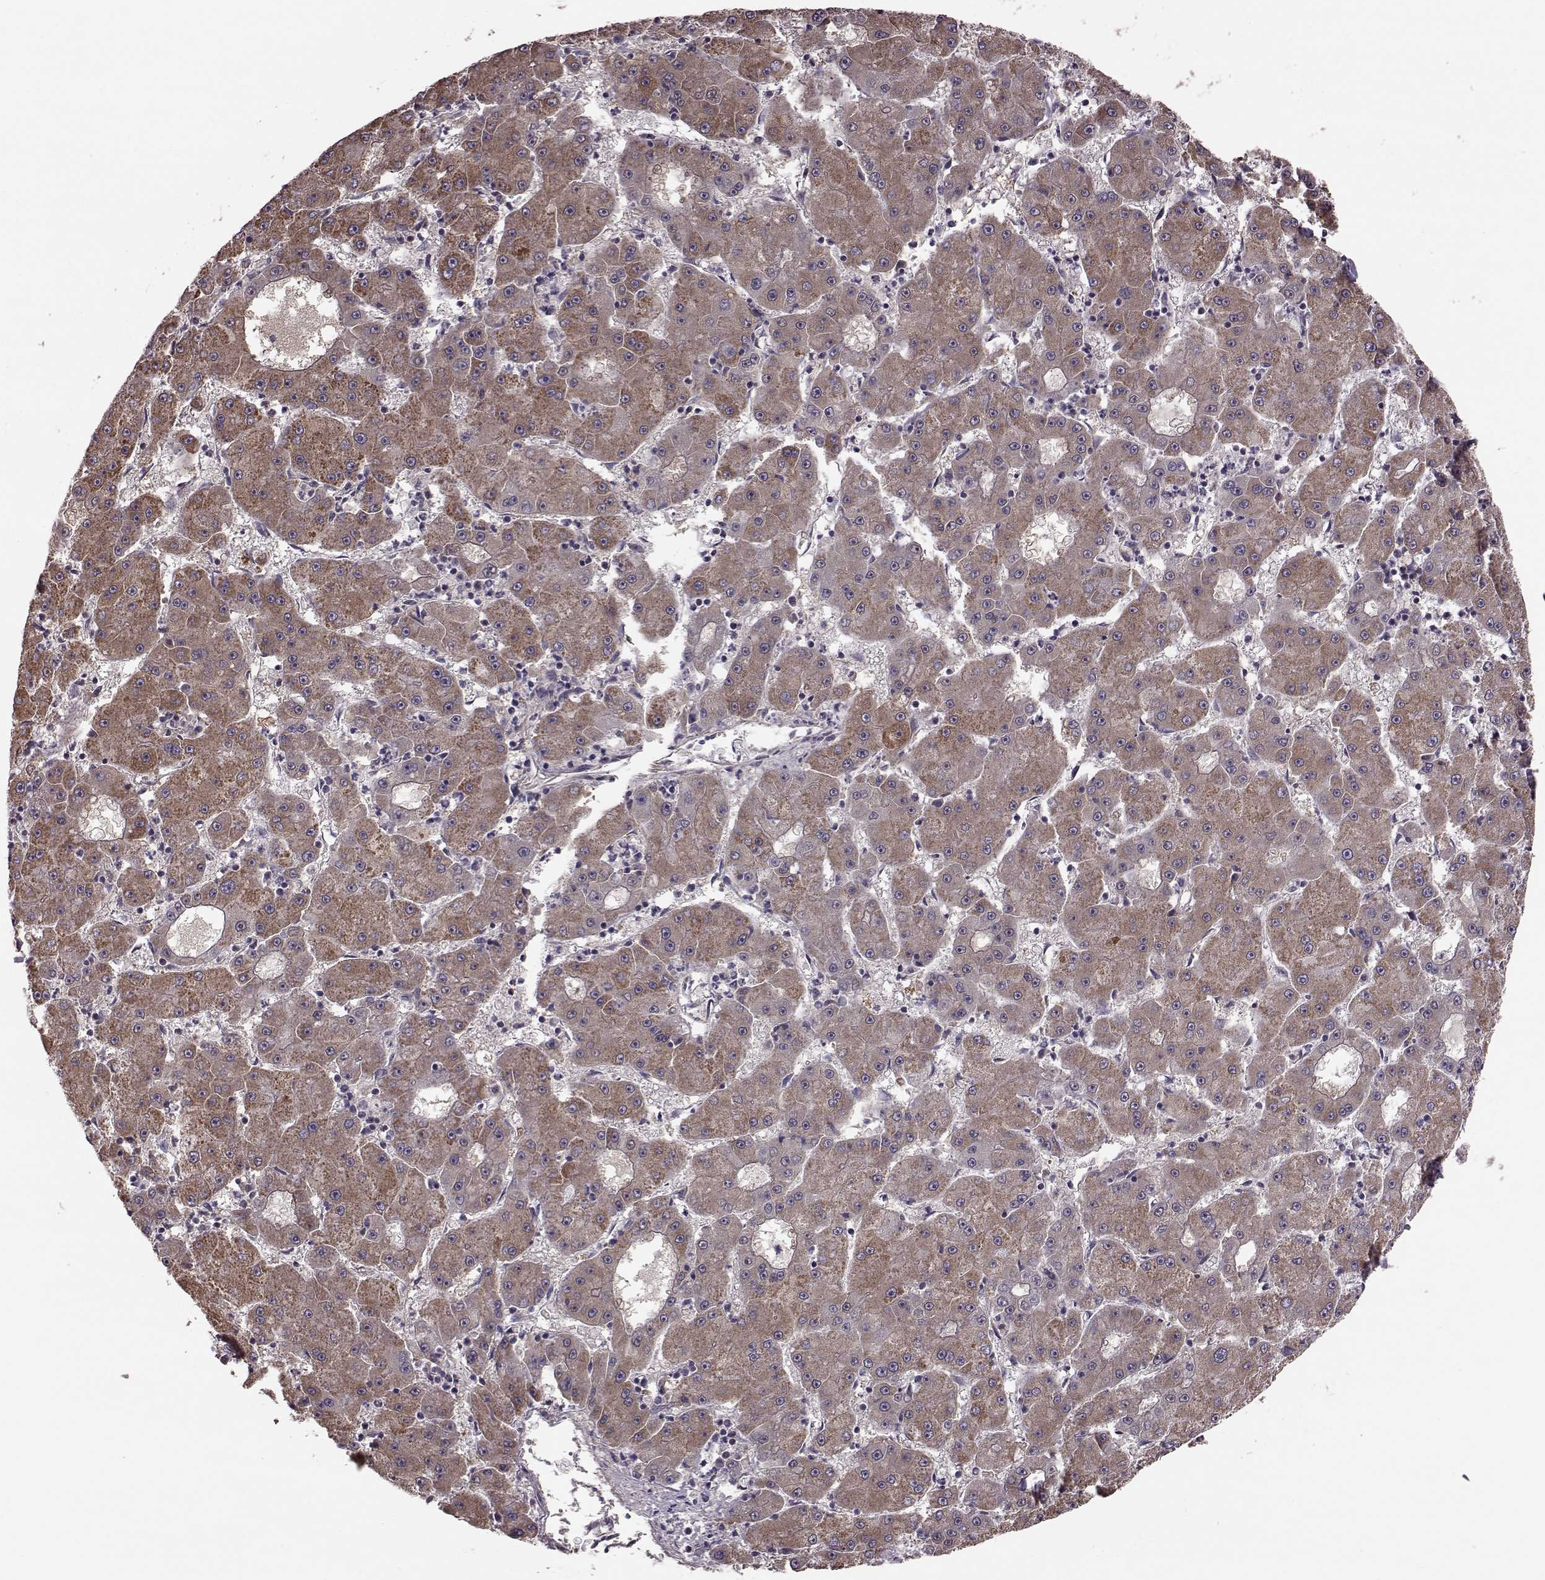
{"staining": {"intensity": "moderate", "quantity": ">75%", "location": "cytoplasmic/membranous"}, "tissue": "liver cancer", "cell_type": "Tumor cells", "image_type": "cancer", "snomed": [{"axis": "morphology", "description": "Carcinoma, Hepatocellular, NOS"}, {"axis": "topography", "description": "Liver"}], "caption": "Immunohistochemical staining of human liver cancer (hepatocellular carcinoma) displays moderate cytoplasmic/membranous protein positivity in about >75% of tumor cells.", "gene": "PUDP", "patient": {"sex": "male", "age": 73}}